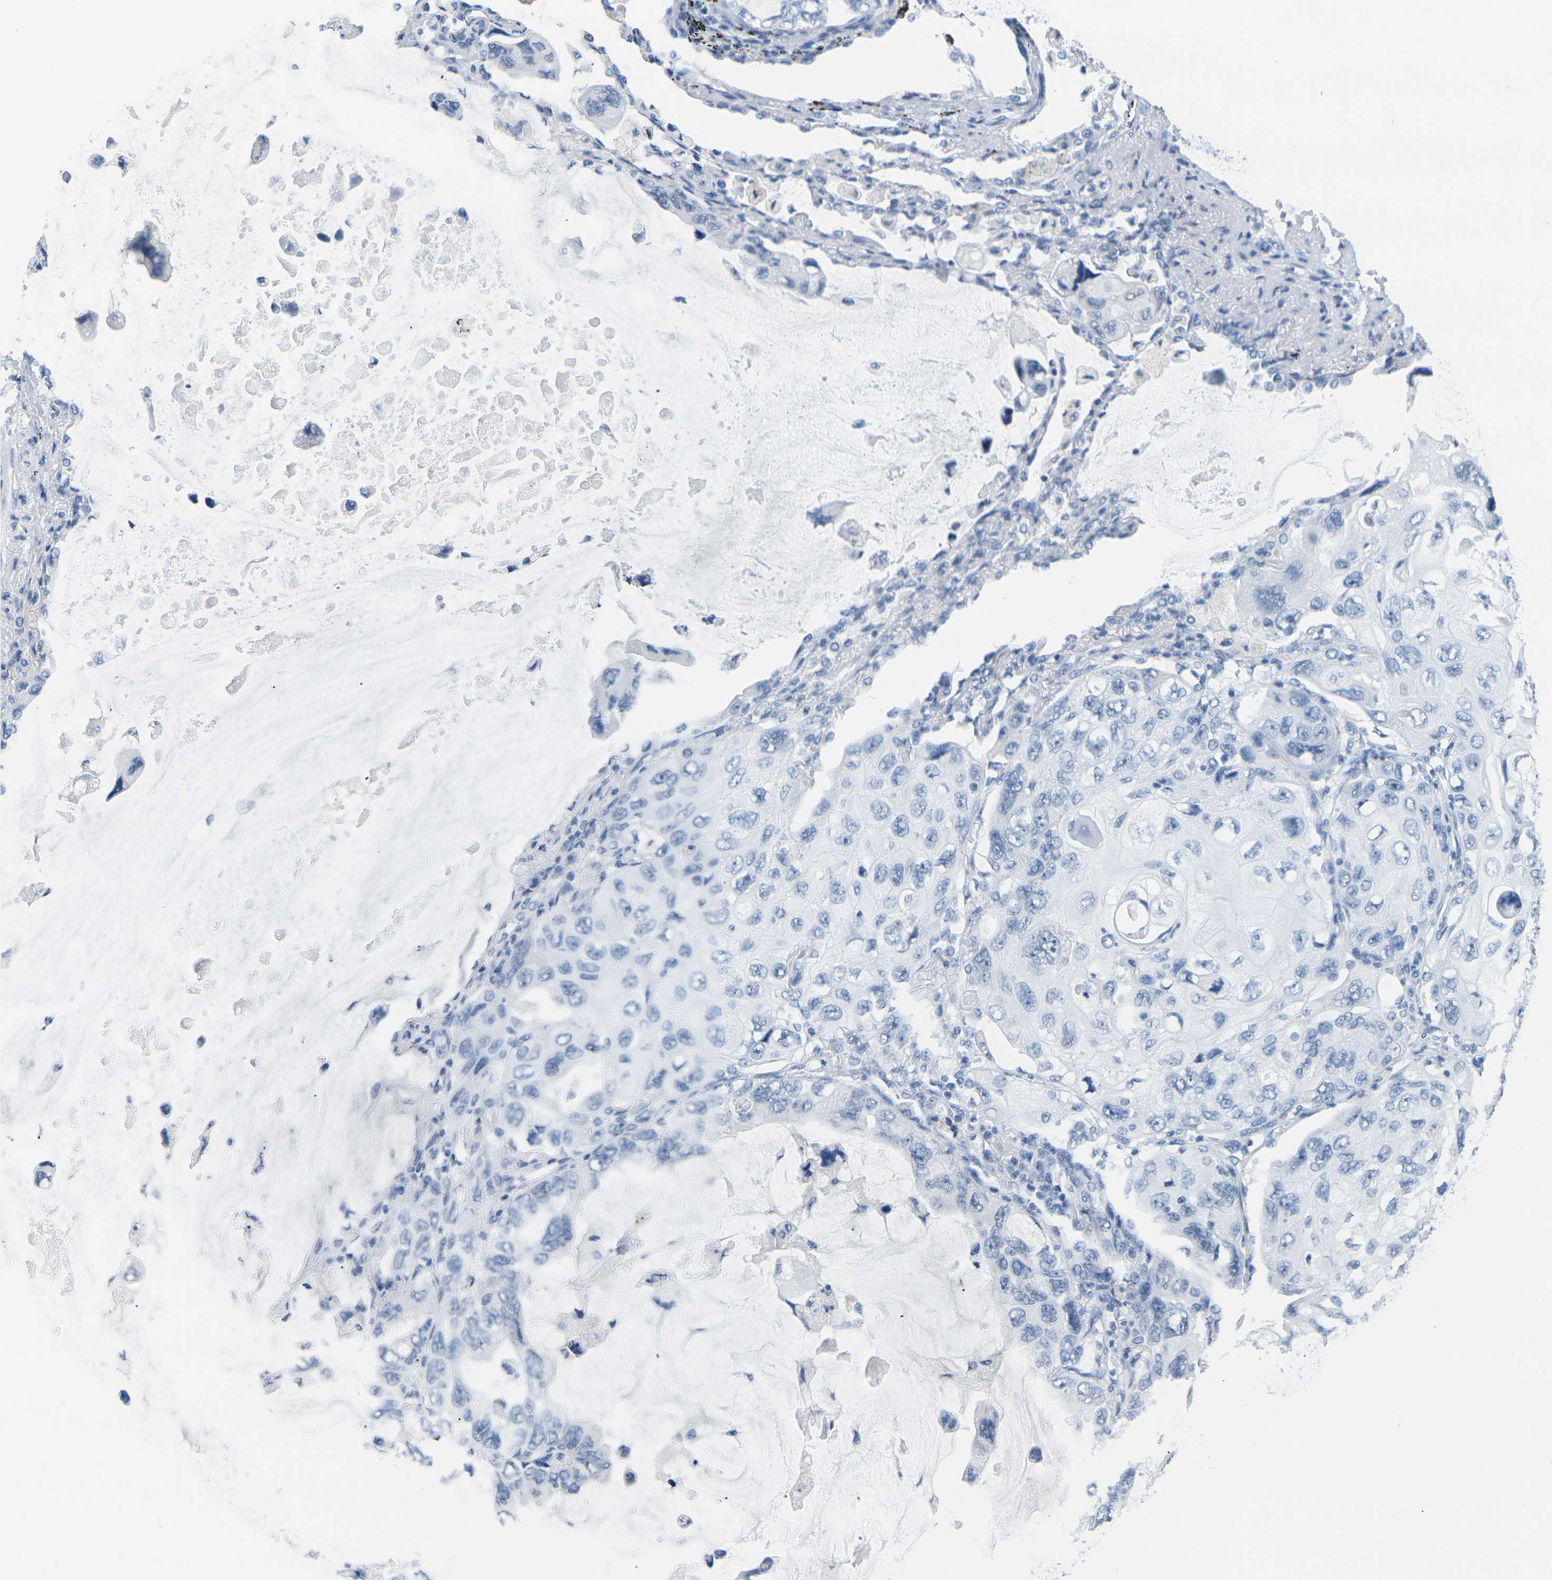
{"staining": {"intensity": "negative", "quantity": "none", "location": "none"}, "tissue": "lung cancer", "cell_type": "Tumor cells", "image_type": "cancer", "snomed": [{"axis": "morphology", "description": "Squamous cell carcinoma, NOS"}, {"axis": "topography", "description": "Lung"}], "caption": "This is an immunohistochemistry image of human lung cancer. There is no staining in tumor cells.", "gene": "CTAG1A", "patient": {"sex": "female", "age": 73}}